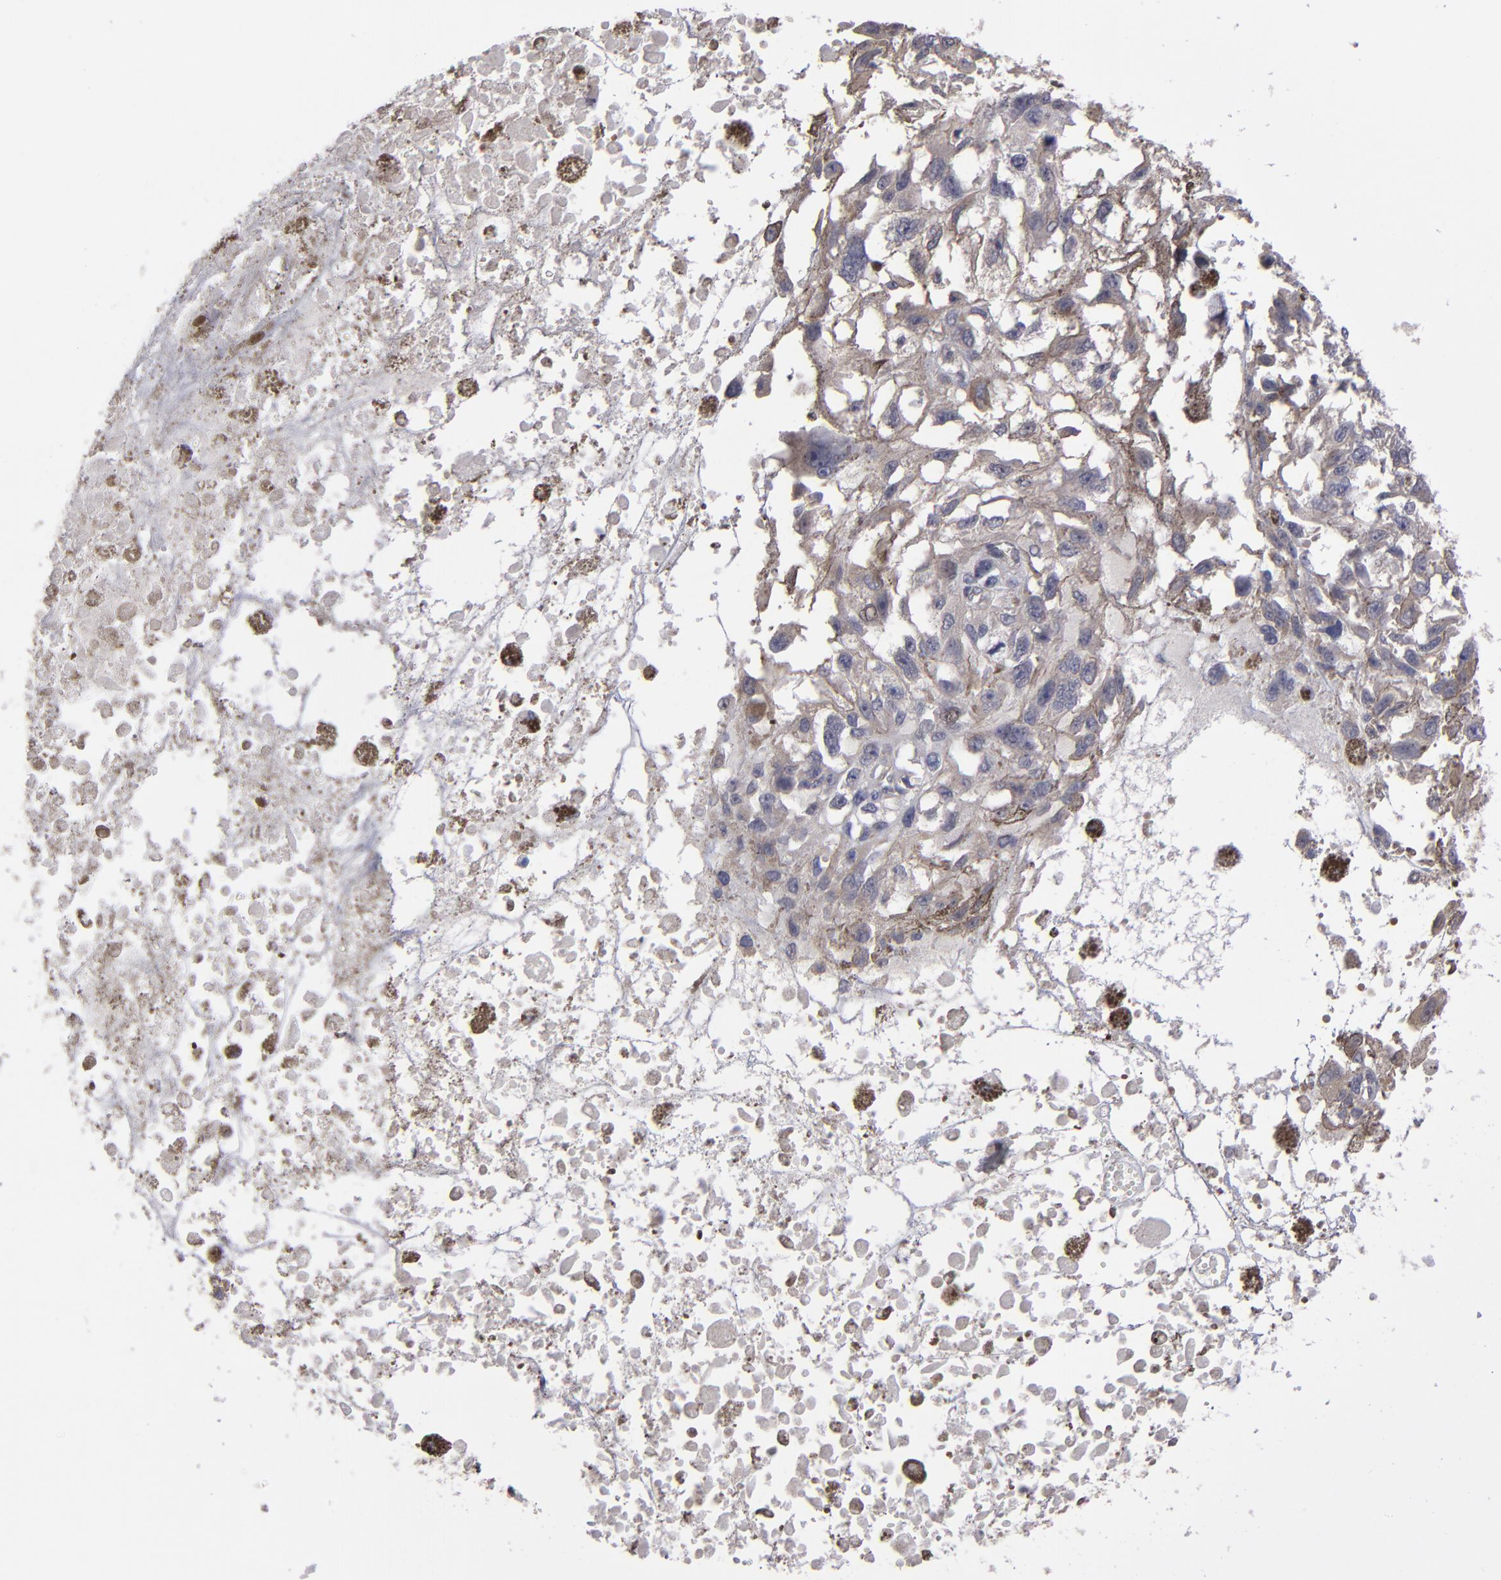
{"staining": {"intensity": "weak", "quantity": ">75%", "location": "cytoplasmic/membranous"}, "tissue": "melanoma", "cell_type": "Tumor cells", "image_type": "cancer", "snomed": [{"axis": "morphology", "description": "Malignant melanoma, Metastatic site"}, {"axis": "topography", "description": "Lymph node"}], "caption": "Weak cytoplasmic/membranous protein staining is identified in approximately >75% of tumor cells in malignant melanoma (metastatic site).", "gene": "NDRG2", "patient": {"sex": "male", "age": 59}}